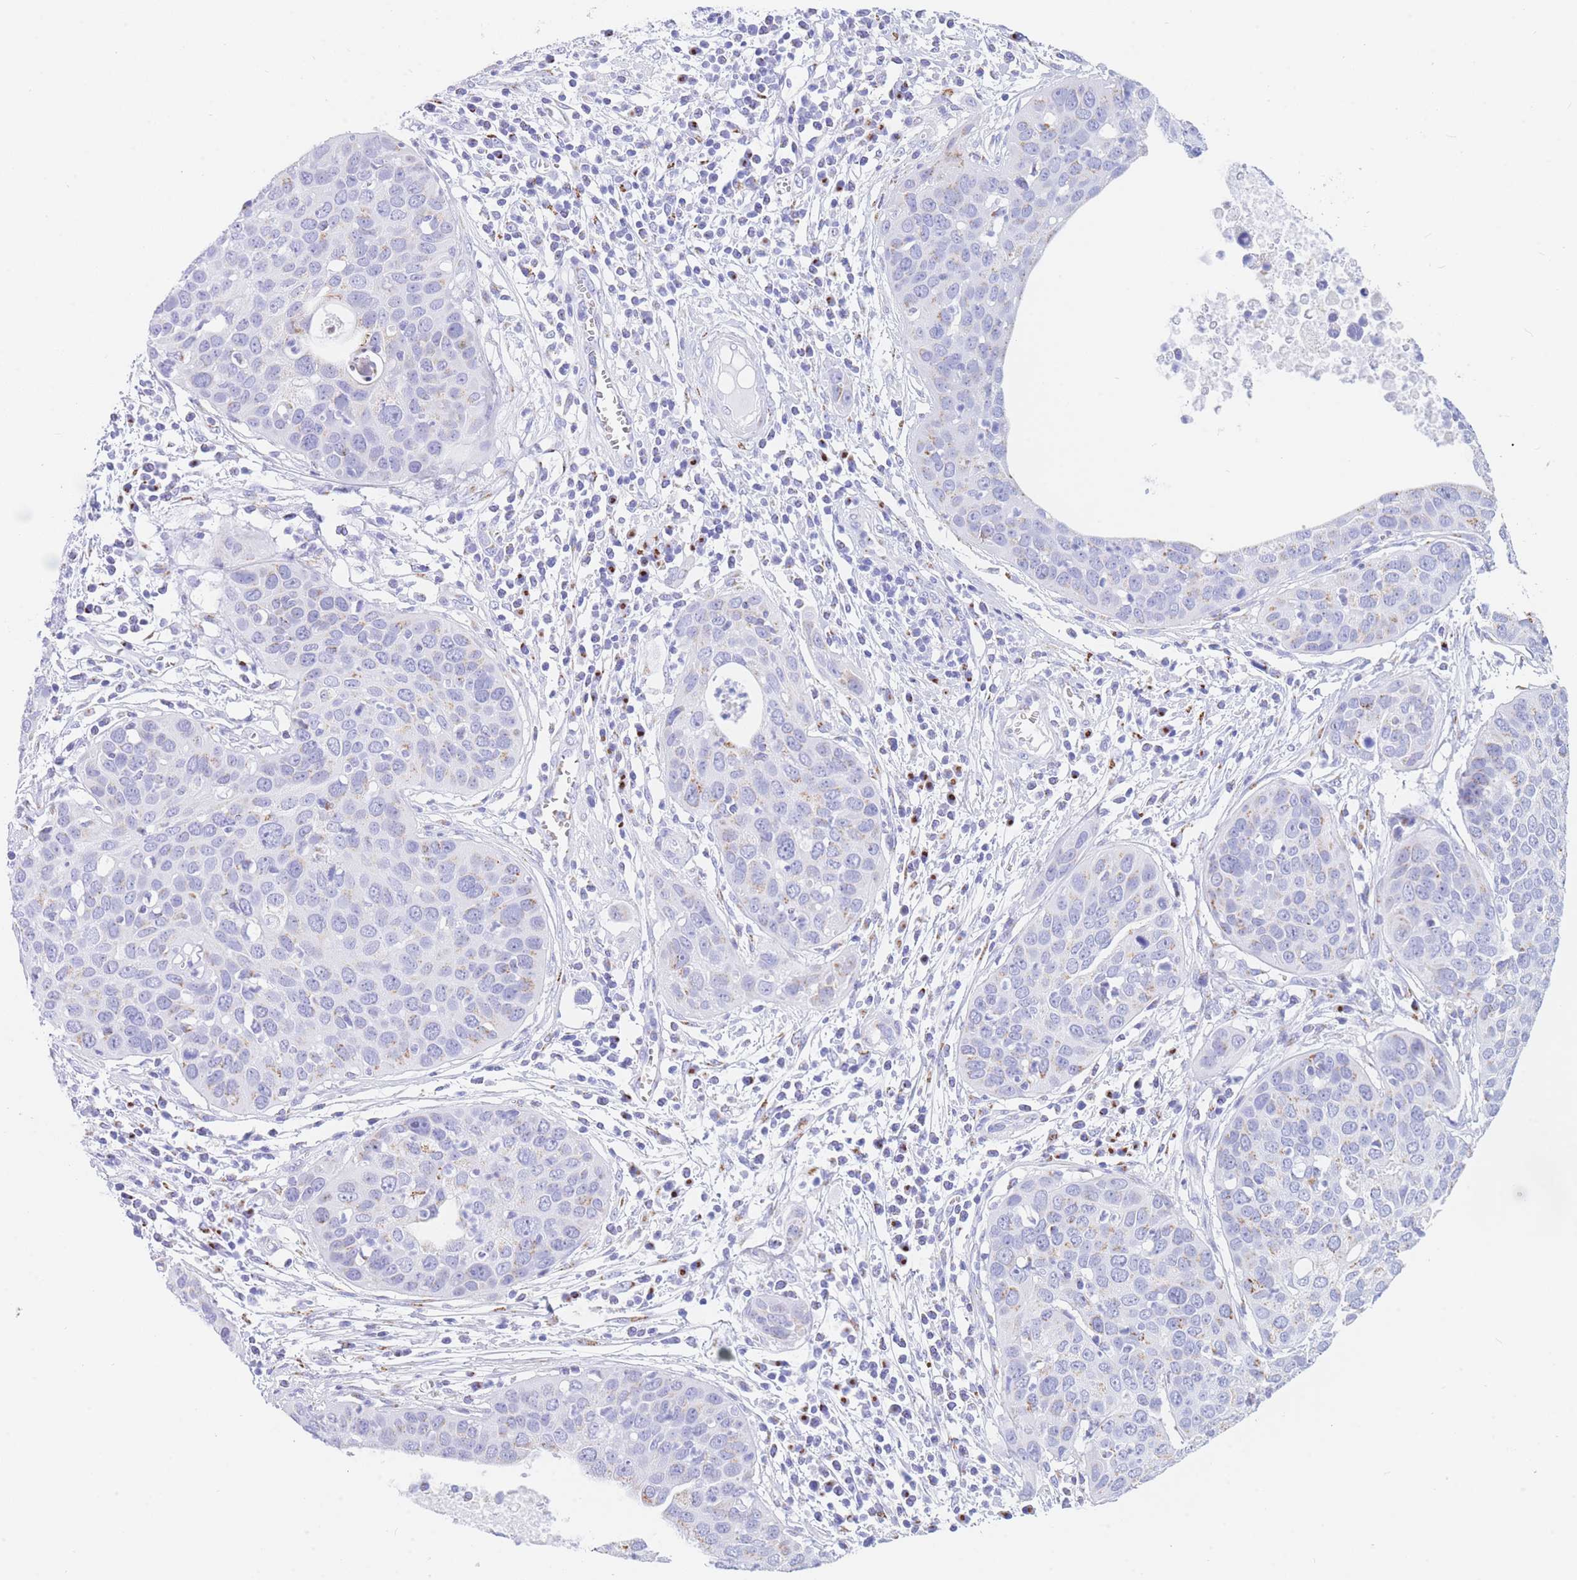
{"staining": {"intensity": "negative", "quantity": "none", "location": "none"}, "tissue": "cervical cancer", "cell_type": "Tumor cells", "image_type": "cancer", "snomed": [{"axis": "morphology", "description": "Squamous cell carcinoma, NOS"}, {"axis": "topography", "description": "Cervix"}], "caption": "An image of cervical cancer (squamous cell carcinoma) stained for a protein displays no brown staining in tumor cells. (Stains: DAB (3,3'-diaminobenzidine) immunohistochemistry (IHC) with hematoxylin counter stain, Microscopy: brightfield microscopy at high magnification).", "gene": "FAM3C", "patient": {"sex": "female", "age": 36}}